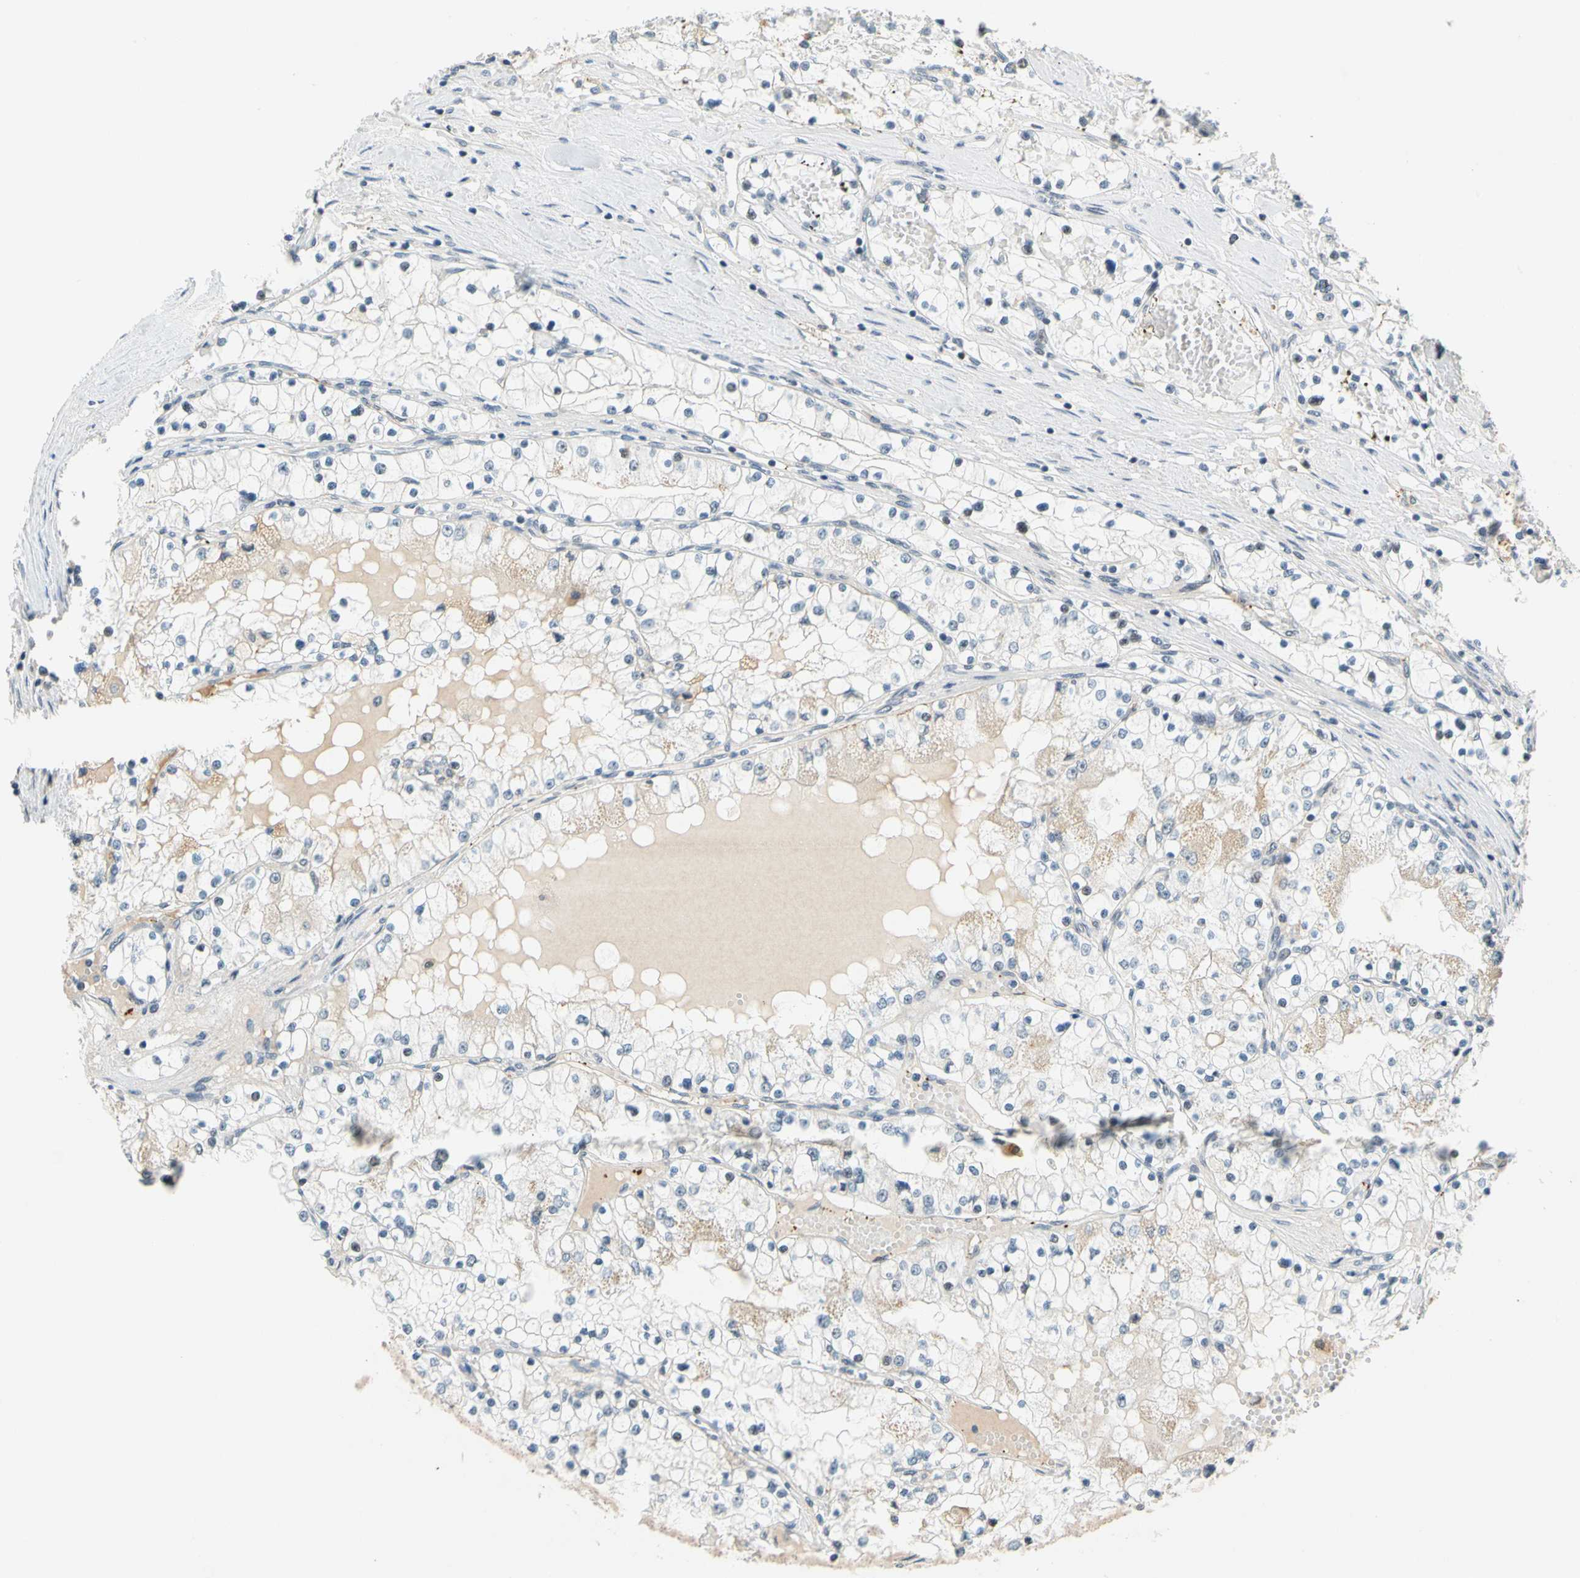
{"staining": {"intensity": "weak", "quantity": "<25%", "location": "cytoplasmic/membranous"}, "tissue": "renal cancer", "cell_type": "Tumor cells", "image_type": "cancer", "snomed": [{"axis": "morphology", "description": "Adenocarcinoma, NOS"}, {"axis": "topography", "description": "Kidney"}], "caption": "A photomicrograph of human renal cancer (adenocarcinoma) is negative for staining in tumor cells.", "gene": "POGZ", "patient": {"sex": "male", "age": 68}}